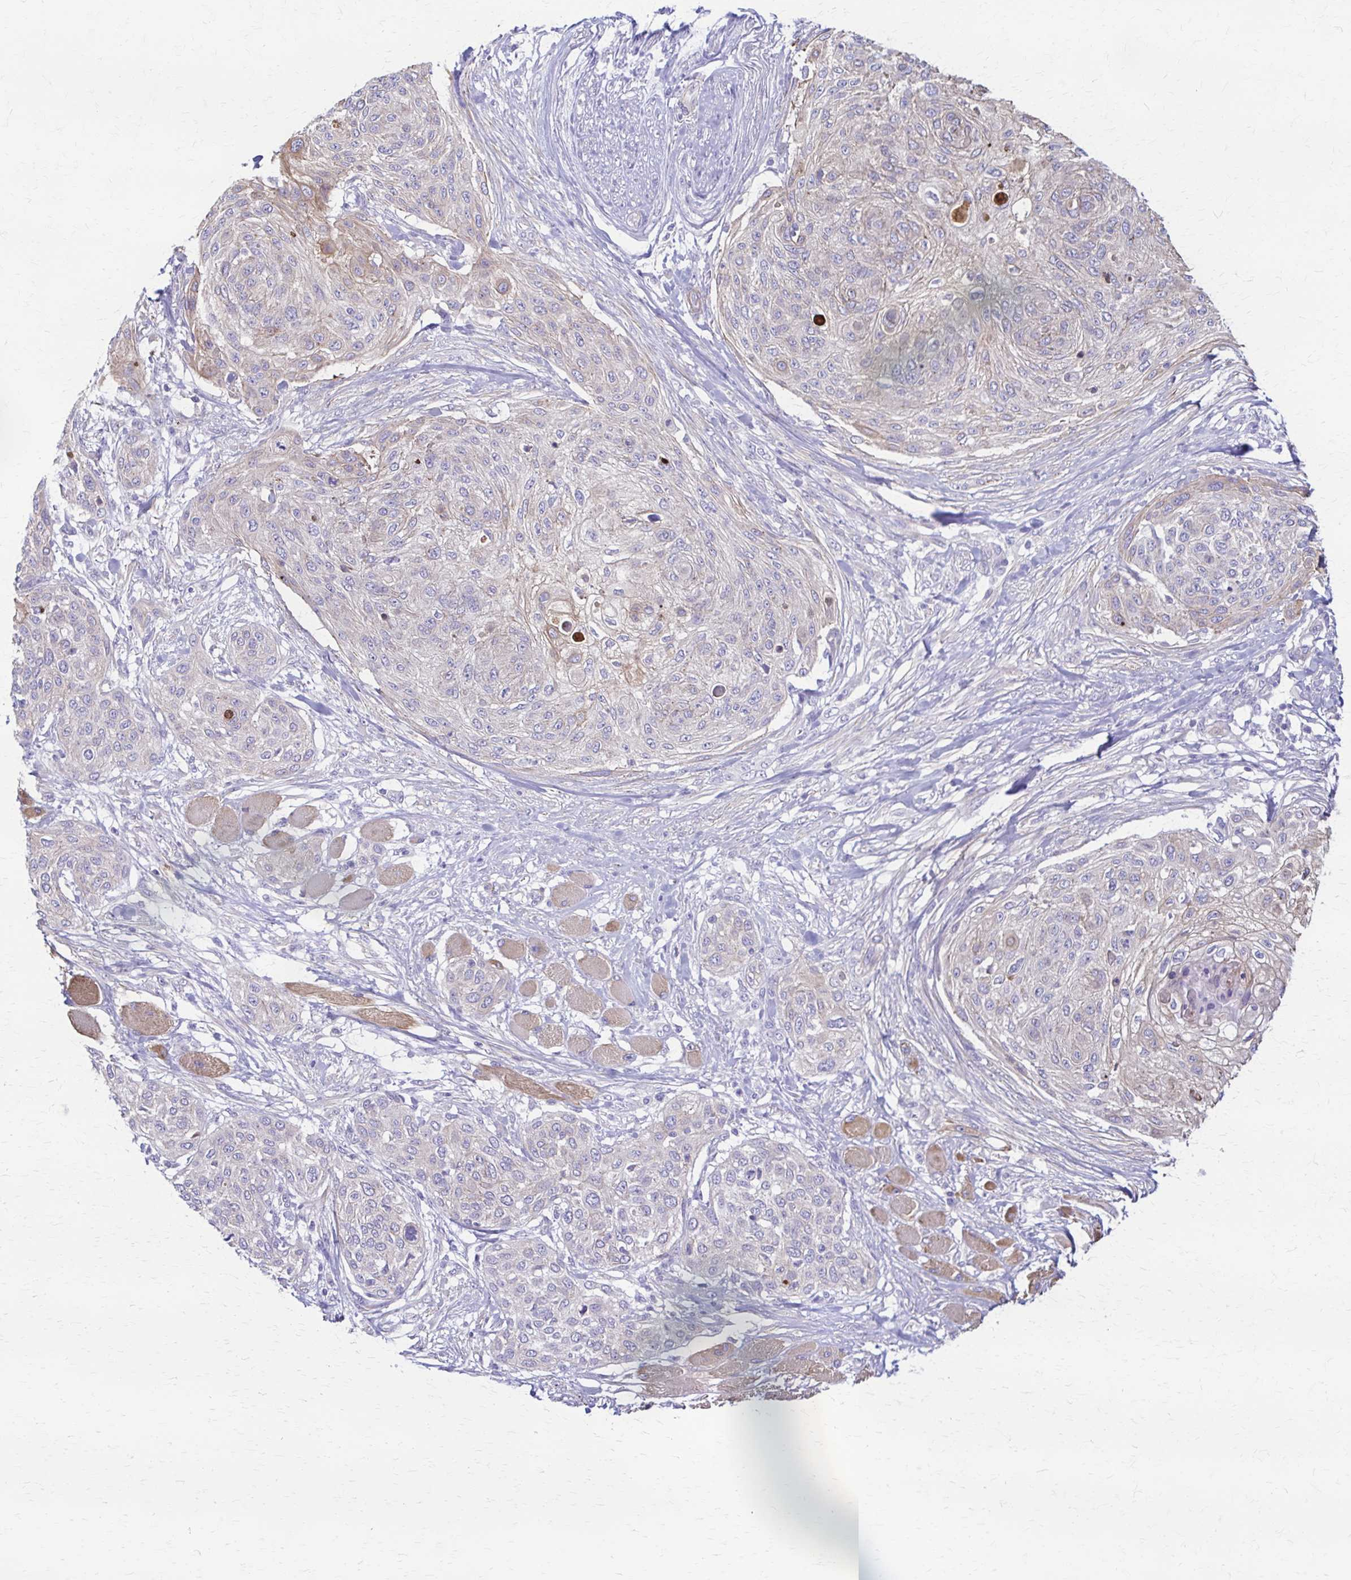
{"staining": {"intensity": "weak", "quantity": "<25%", "location": "cytoplasmic/membranous"}, "tissue": "skin cancer", "cell_type": "Tumor cells", "image_type": "cancer", "snomed": [{"axis": "morphology", "description": "Squamous cell carcinoma, NOS"}, {"axis": "topography", "description": "Skin"}], "caption": "An image of skin squamous cell carcinoma stained for a protein shows no brown staining in tumor cells. Nuclei are stained in blue.", "gene": "DSP", "patient": {"sex": "female", "age": 87}}